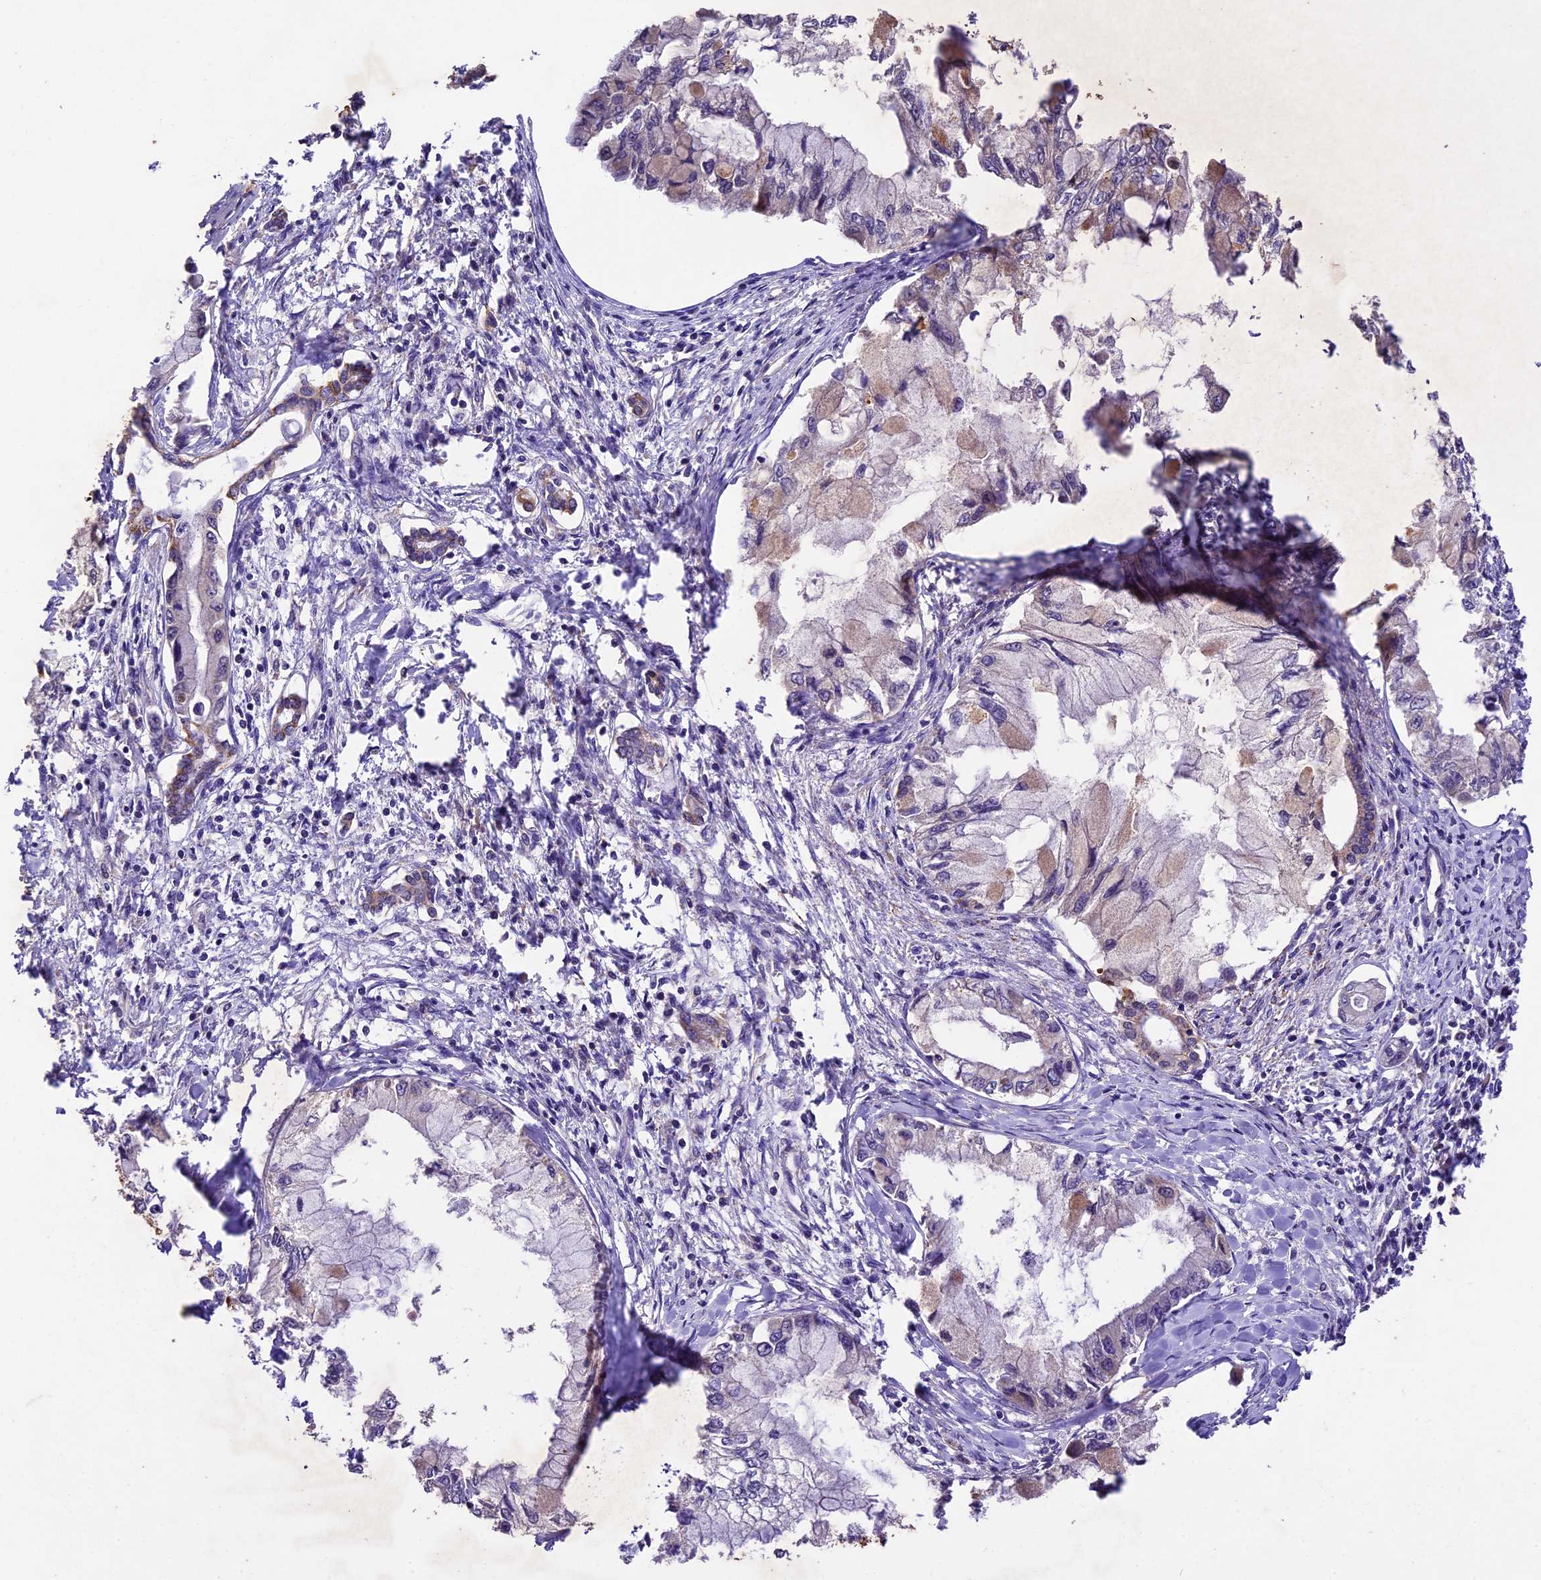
{"staining": {"intensity": "weak", "quantity": "<25%", "location": "cytoplasmic/membranous"}, "tissue": "pancreatic cancer", "cell_type": "Tumor cells", "image_type": "cancer", "snomed": [{"axis": "morphology", "description": "Adenocarcinoma, NOS"}, {"axis": "topography", "description": "Pancreas"}], "caption": "Immunohistochemistry photomicrograph of neoplastic tissue: human pancreatic adenocarcinoma stained with DAB exhibits no significant protein staining in tumor cells.", "gene": "CRLF1", "patient": {"sex": "male", "age": 48}}